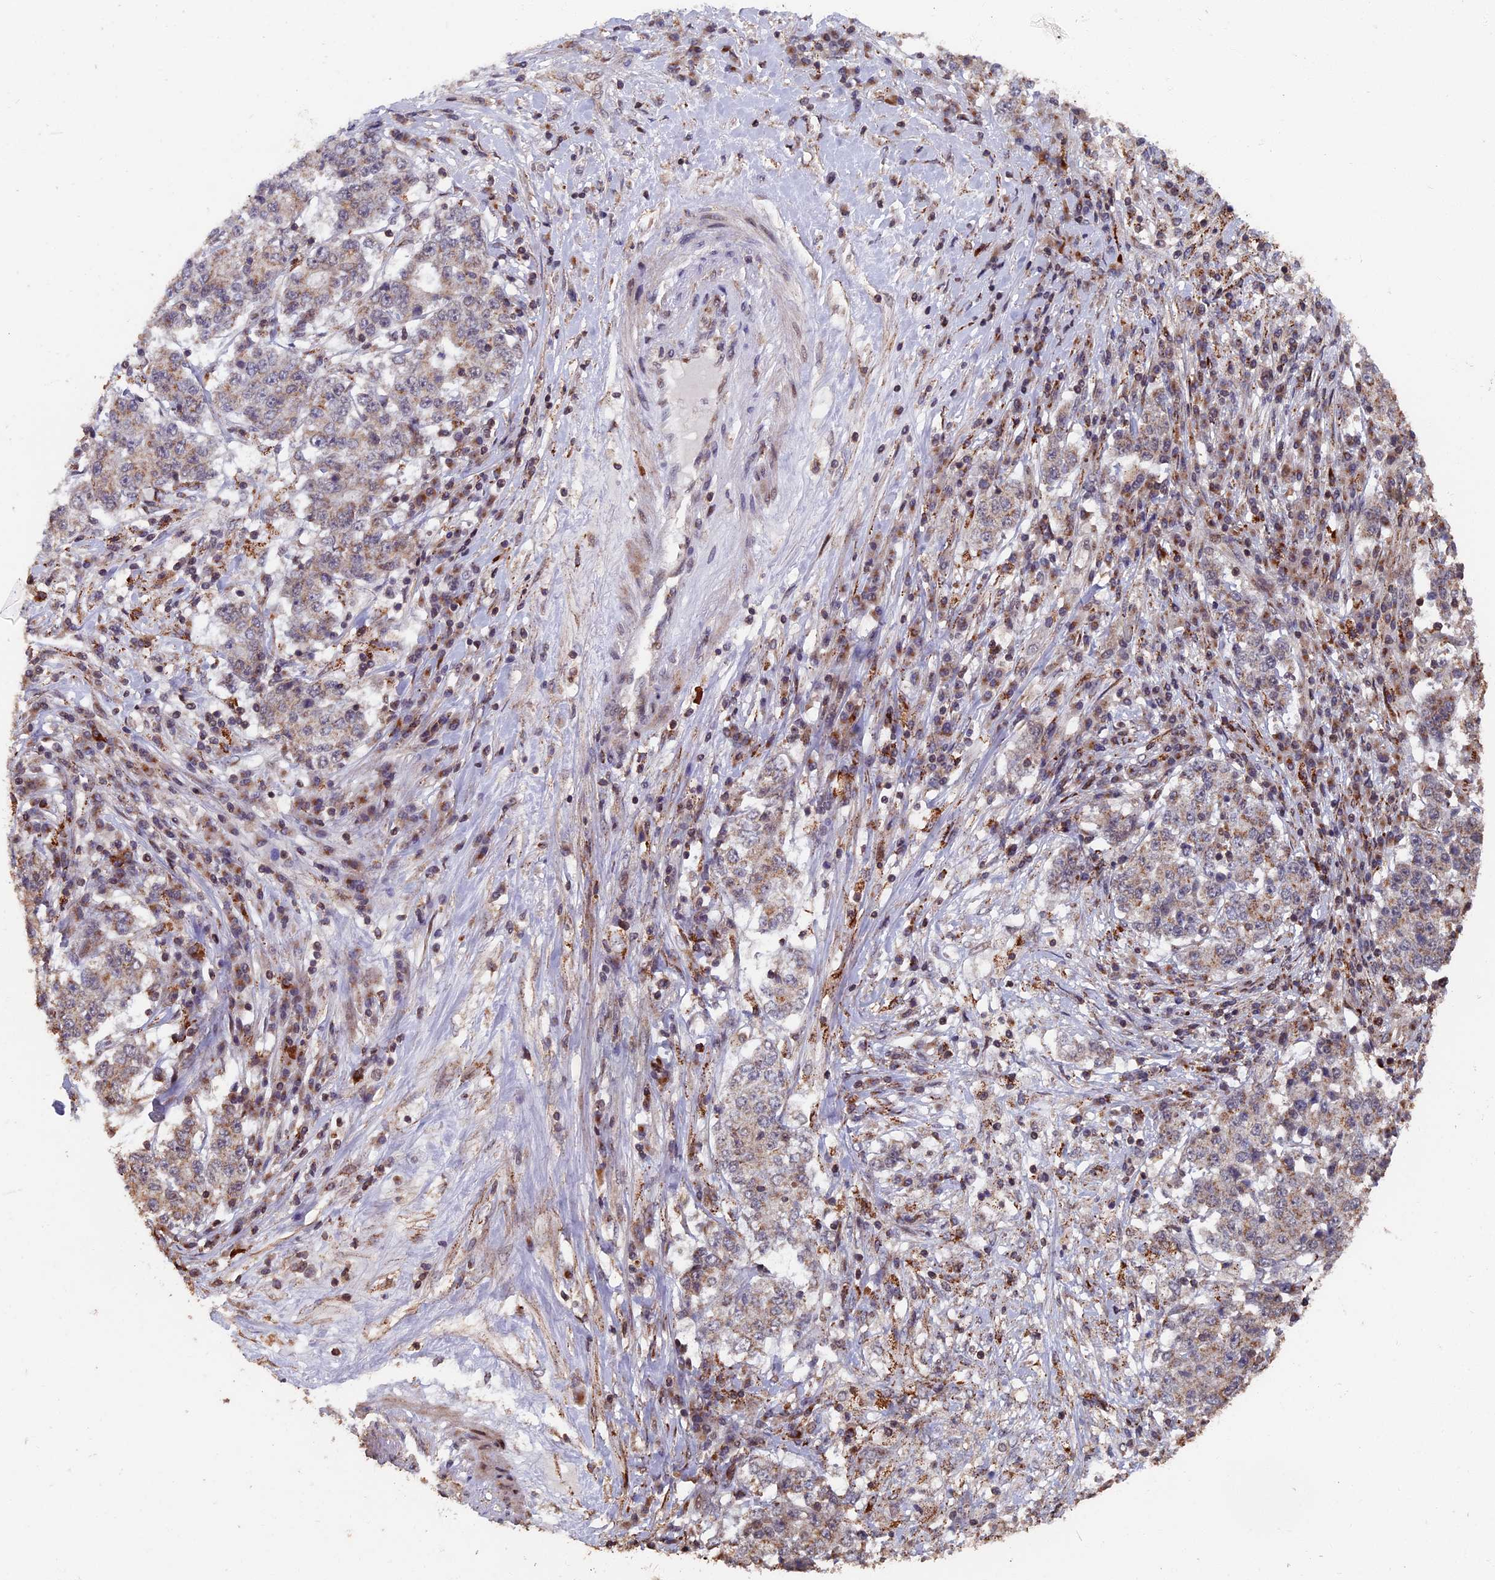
{"staining": {"intensity": "weak", "quantity": "<25%", "location": "cytoplasmic/membranous"}, "tissue": "stomach cancer", "cell_type": "Tumor cells", "image_type": "cancer", "snomed": [{"axis": "morphology", "description": "Adenocarcinoma, NOS"}, {"axis": "topography", "description": "Stomach"}], "caption": "Immunohistochemical staining of human stomach cancer exhibits no significant positivity in tumor cells.", "gene": "RASGRF1", "patient": {"sex": "male", "age": 59}}